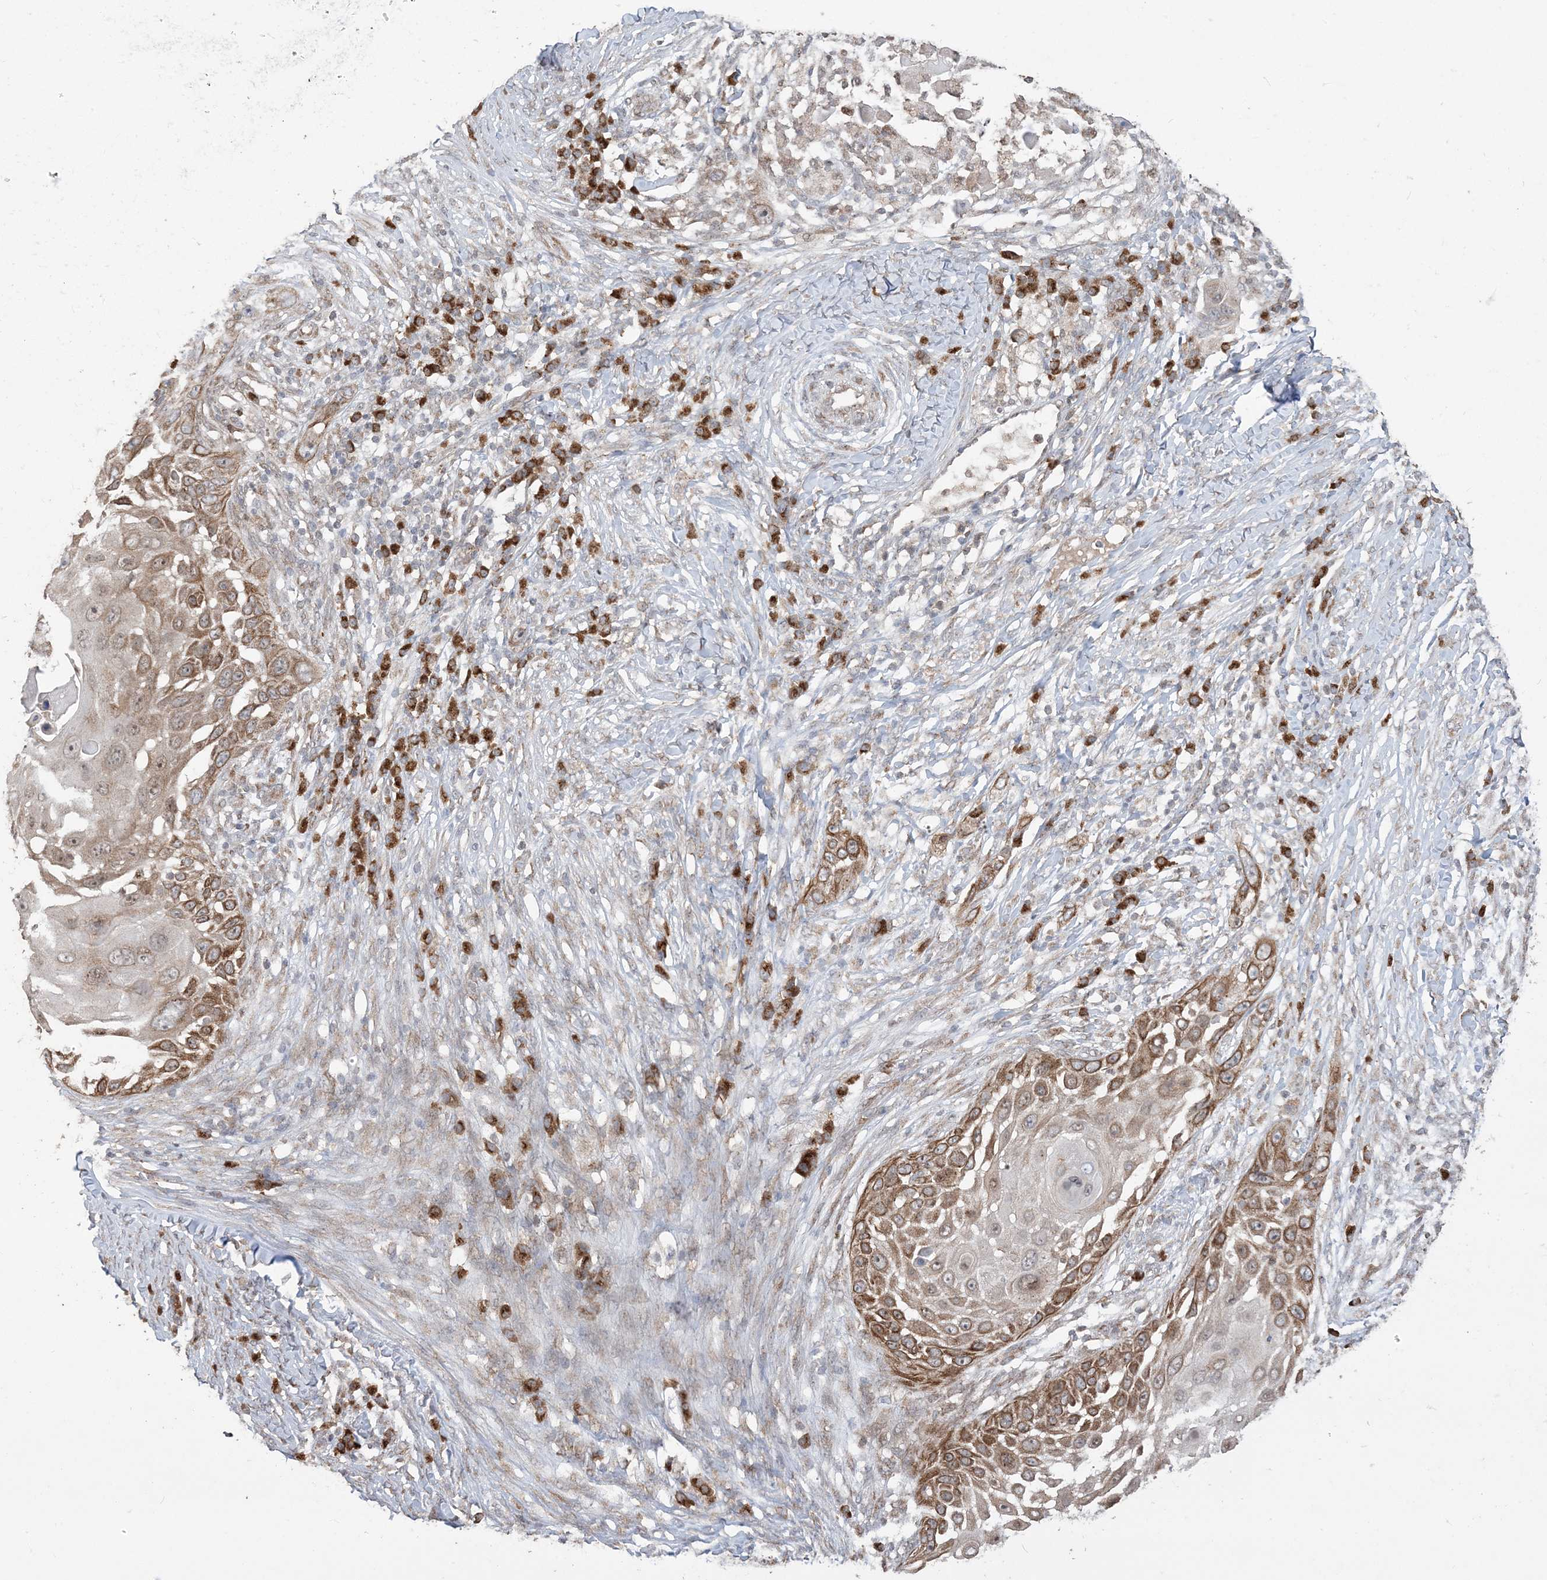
{"staining": {"intensity": "moderate", "quantity": ">75%", "location": "cytoplasmic/membranous"}, "tissue": "skin cancer", "cell_type": "Tumor cells", "image_type": "cancer", "snomed": [{"axis": "morphology", "description": "Squamous cell carcinoma, NOS"}, {"axis": "topography", "description": "Skin"}], "caption": "Immunohistochemical staining of skin cancer shows medium levels of moderate cytoplasmic/membranous expression in approximately >75% of tumor cells. The staining was performed using DAB to visualize the protein expression in brown, while the nuclei were stained in blue with hematoxylin (Magnification: 20x).", "gene": "RER1", "patient": {"sex": "female", "age": 44}}